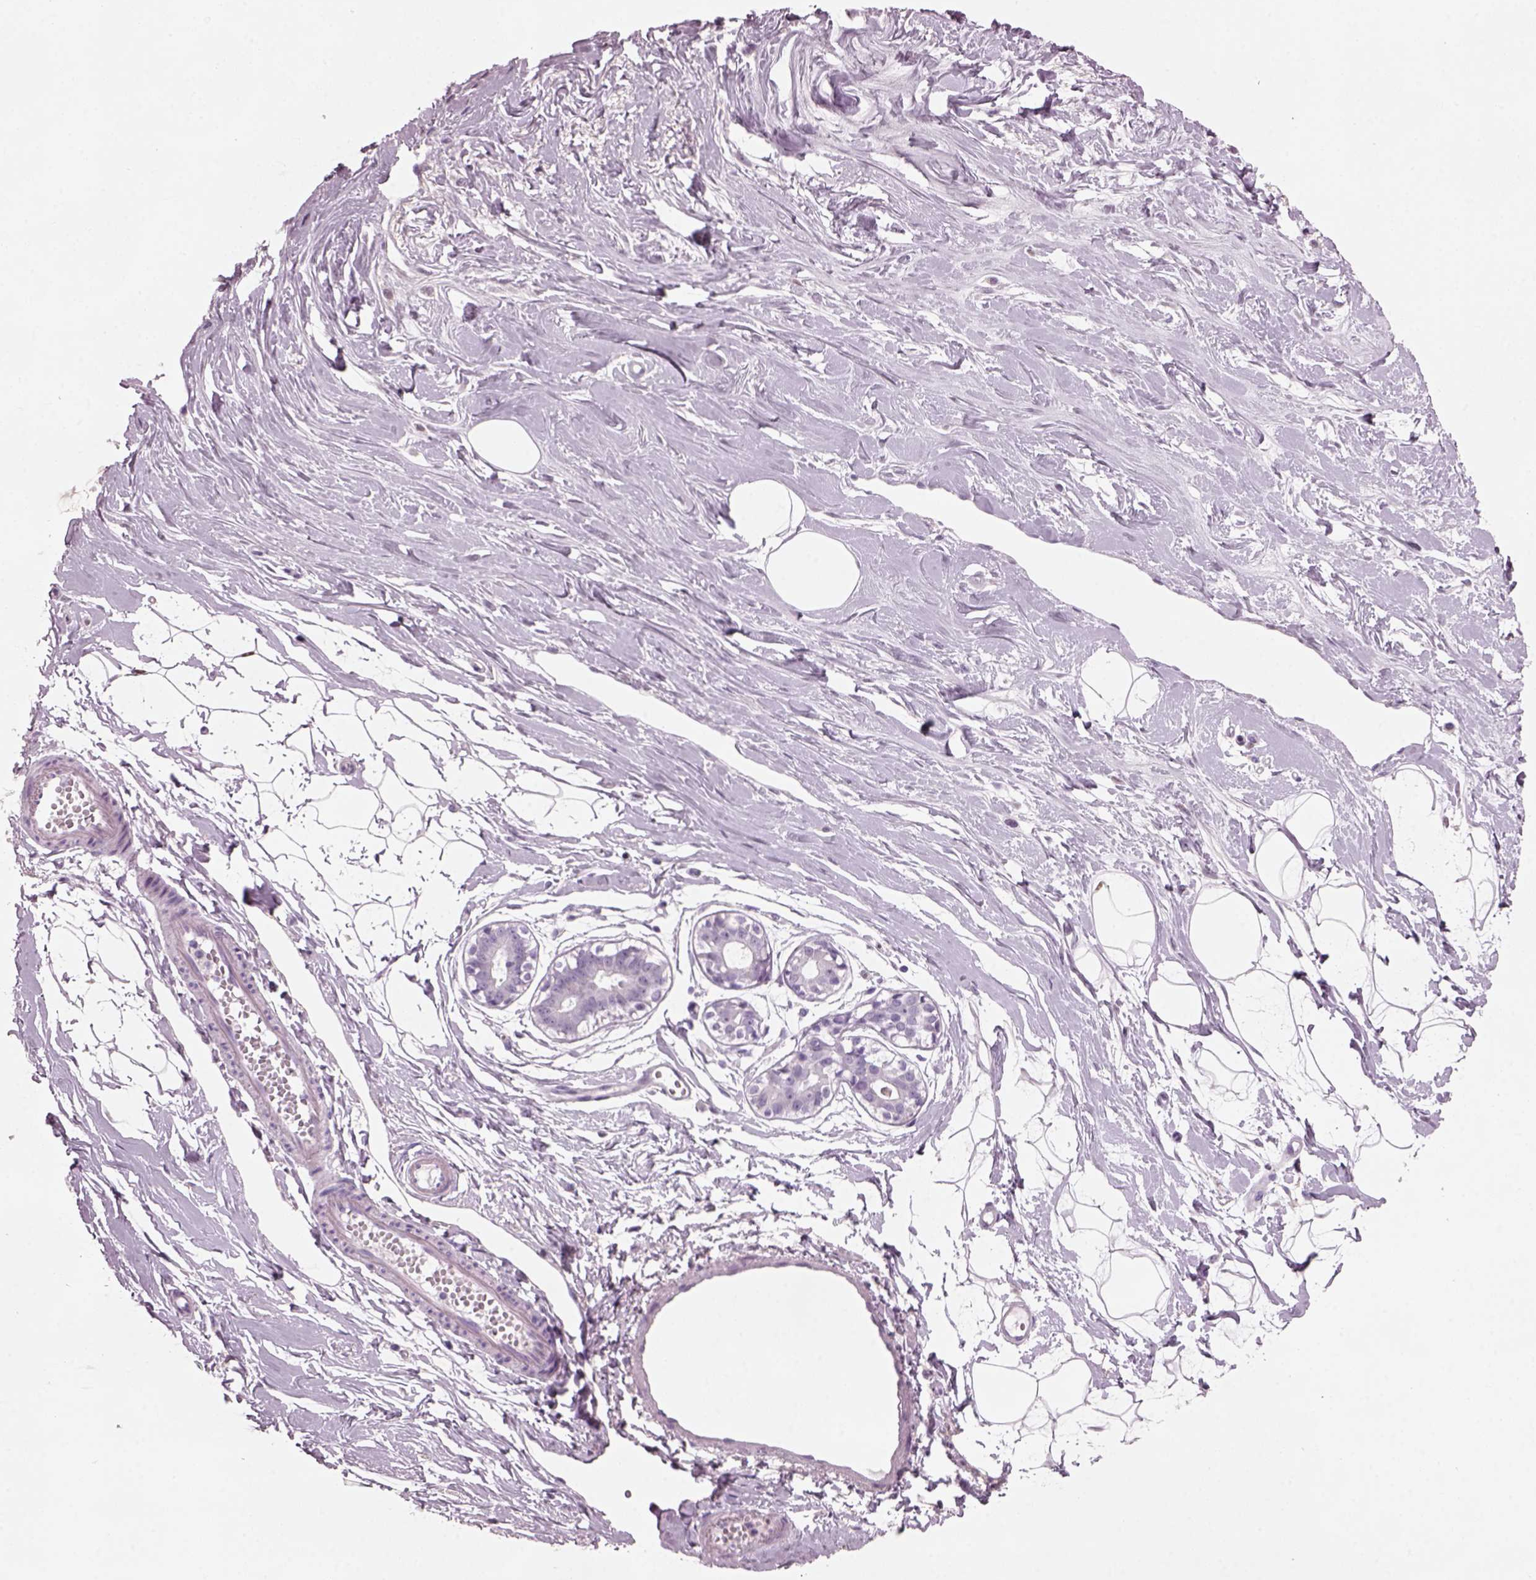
{"staining": {"intensity": "negative", "quantity": "none", "location": "none"}, "tissue": "breast", "cell_type": "Adipocytes", "image_type": "normal", "snomed": [{"axis": "morphology", "description": "Normal tissue, NOS"}, {"axis": "topography", "description": "Breast"}], "caption": "Immunohistochemistry (IHC) micrograph of unremarkable breast: human breast stained with DAB (3,3'-diaminobenzidine) reveals no significant protein positivity in adipocytes.", "gene": "PRR9", "patient": {"sex": "female", "age": 49}}